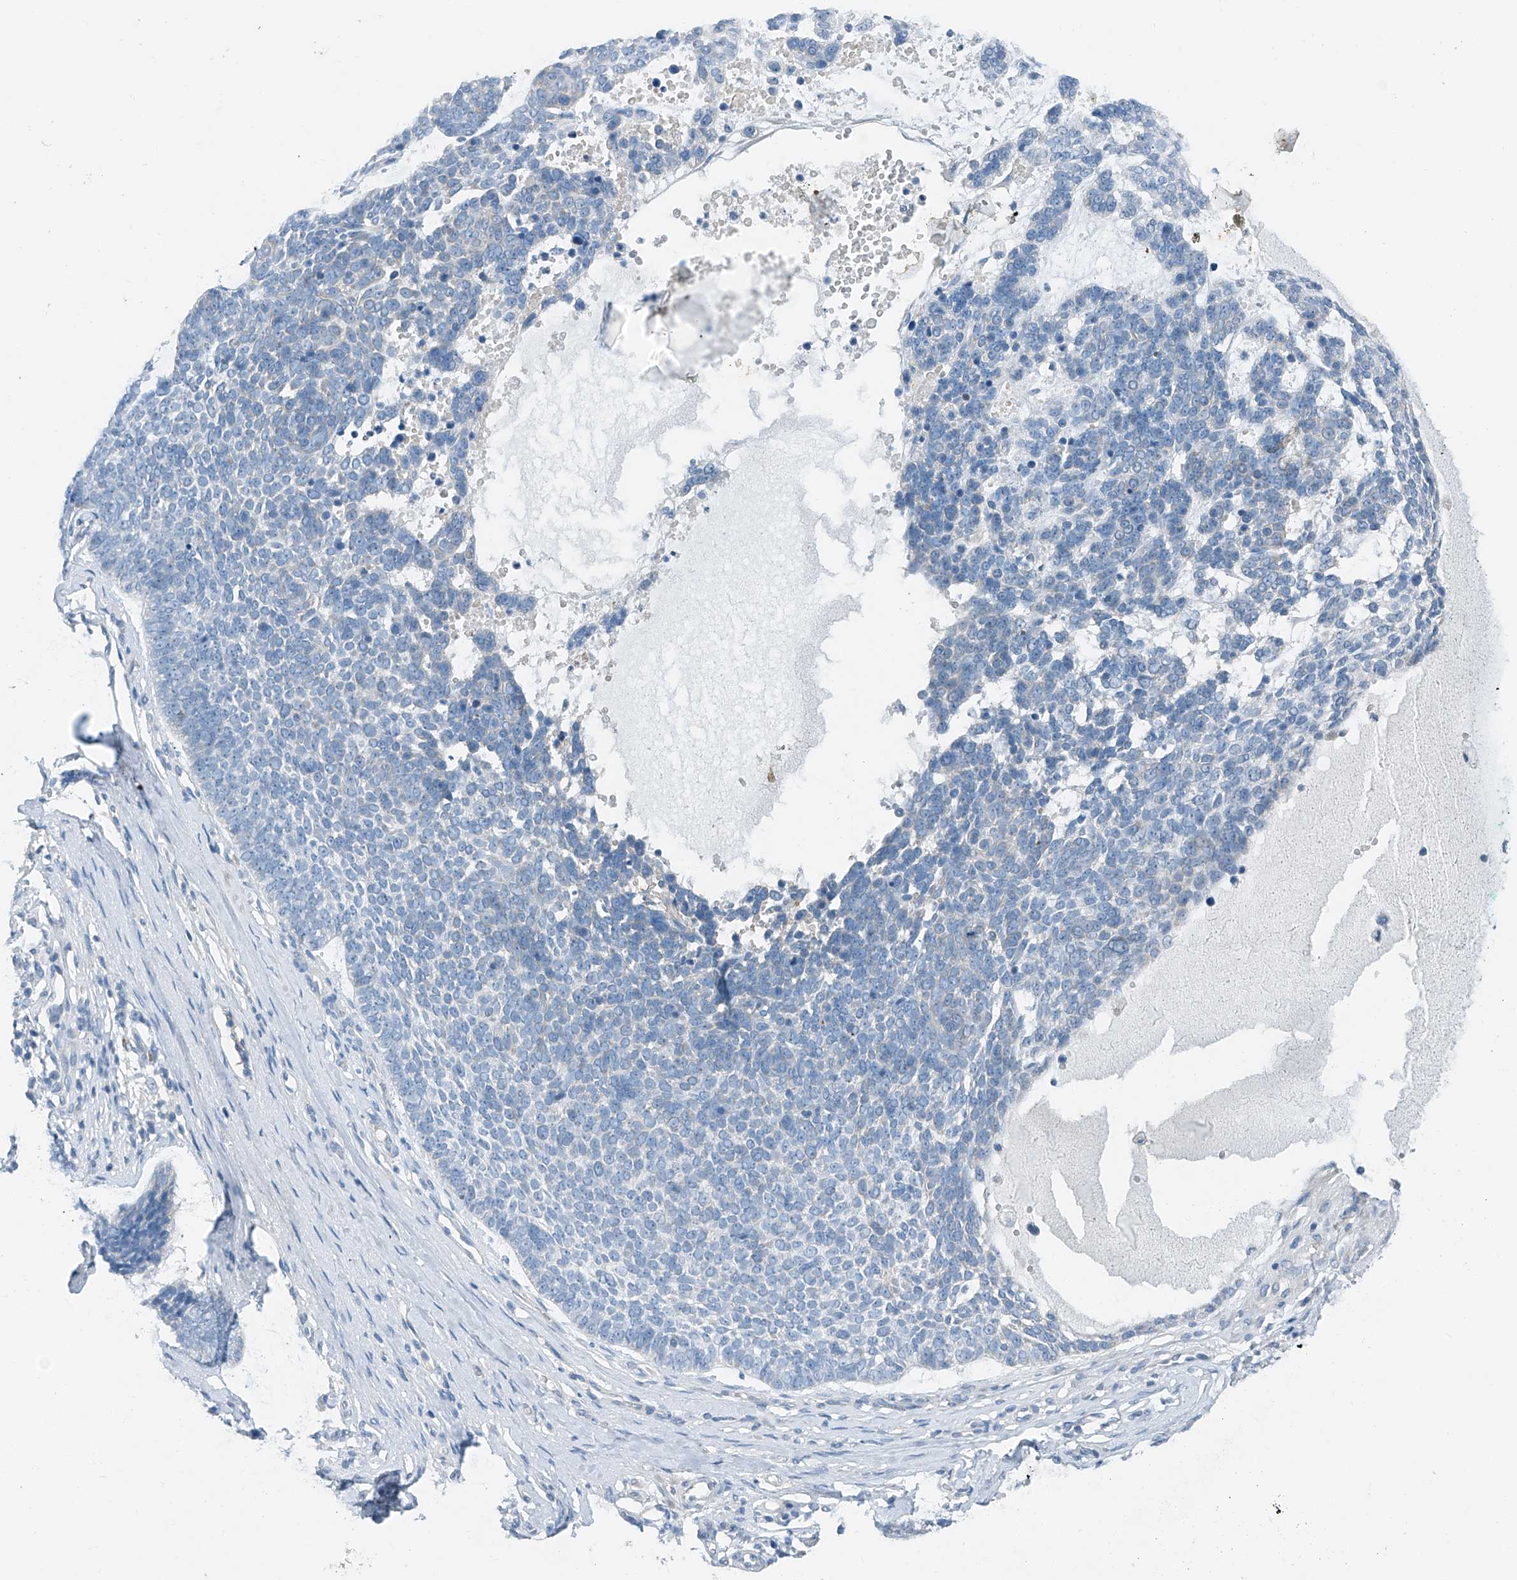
{"staining": {"intensity": "negative", "quantity": "none", "location": "none"}, "tissue": "skin cancer", "cell_type": "Tumor cells", "image_type": "cancer", "snomed": [{"axis": "morphology", "description": "Basal cell carcinoma"}, {"axis": "topography", "description": "Skin"}], "caption": "Tumor cells show no significant positivity in basal cell carcinoma (skin). (IHC, brightfield microscopy, high magnification).", "gene": "MDGA1", "patient": {"sex": "female", "age": 81}}